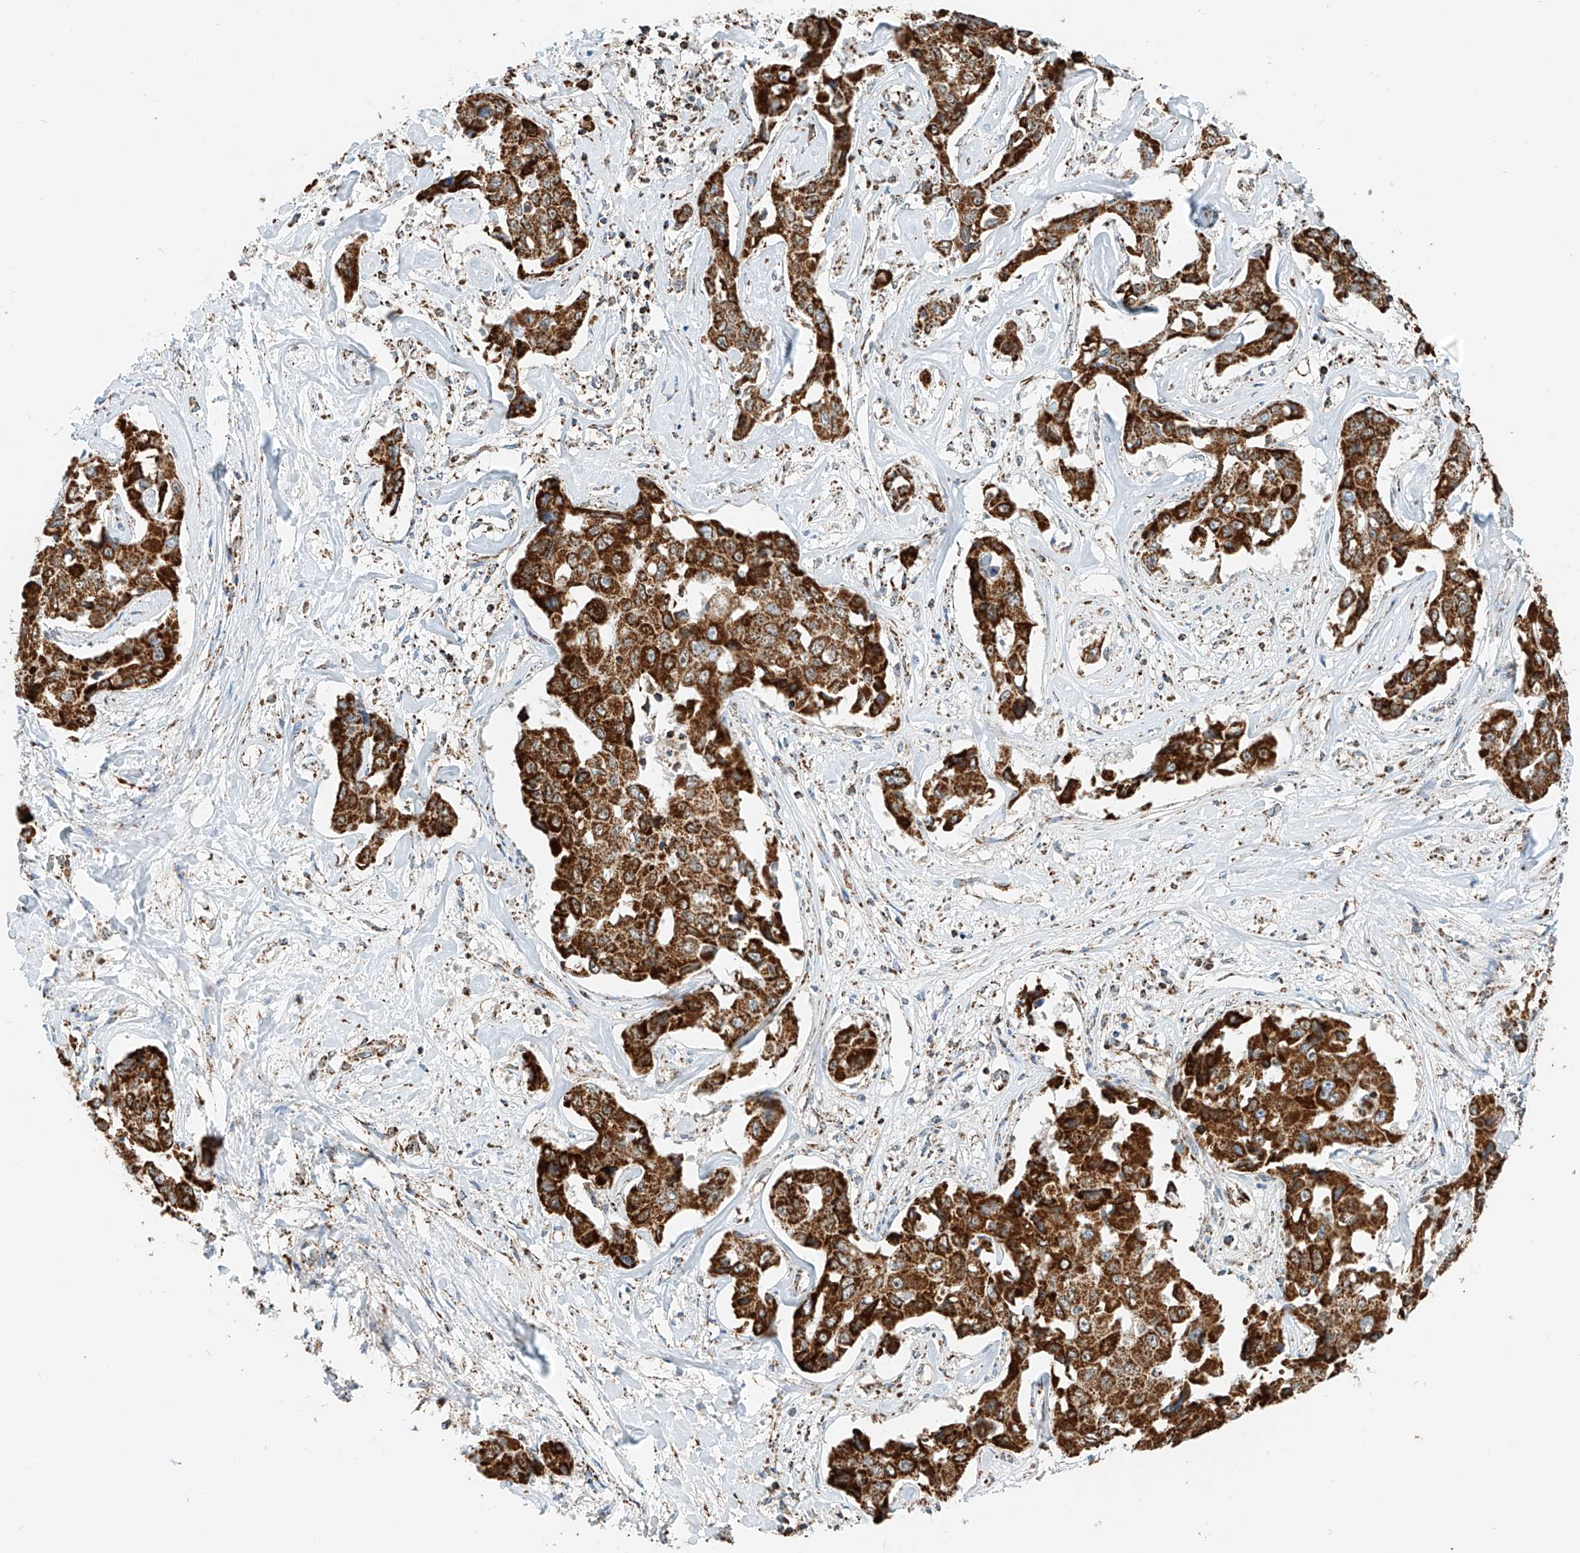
{"staining": {"intensity": "strong", "quantity": ">75%", "location": "cytoplasmic/membranous"}, "tissue": "liver cancer", "cell_type": "Tumor cells", "image_type": "cancer", "snomed": [{"axis": "morphology", "description": "Cholangiocarcinoma"}, {"axis": "topography", "description": "Liver"}], "caption": "Liver cholangiocarcinoma stained for a protein exhibits strong cytoplasmic/membranous positivity in tumor cells.", "gene": "PPA2", "patient": {"sex": "male", "age": 59}}